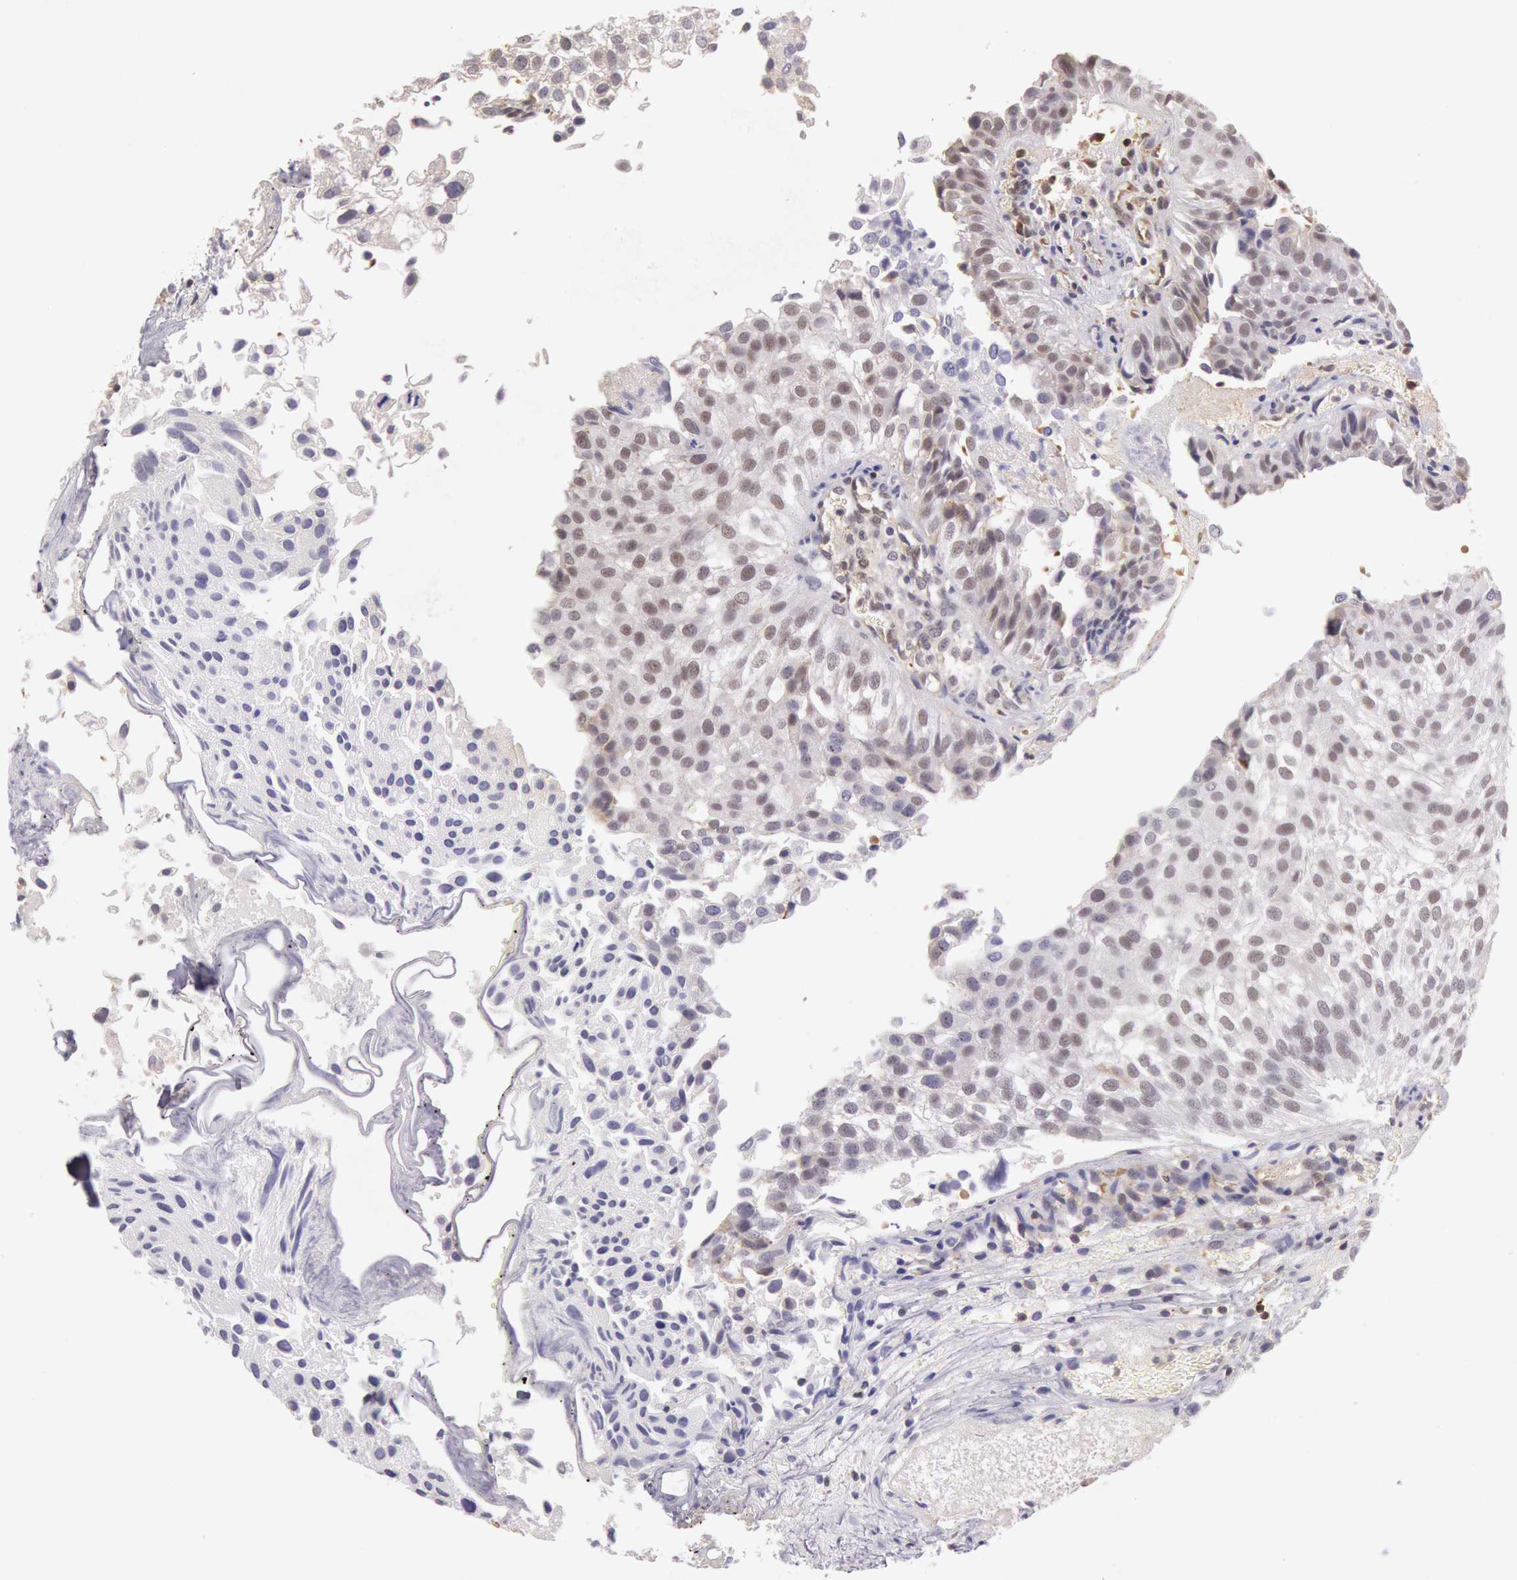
{"staining": {"intensity": "moderate", "quantity": "<25%", "location": "nuclear"}, "tissue": "urothelial cancer", "cell_type": "Tumor cells", "image_type": "cancer", "snomed": [{"axis": "morphology", "description": "Urothelial carcinoma, Low grade"}, {"axis": "topography", "description": "Urinary bladder"}], "caption": "High-magnification brightfield microscopy of low-grade urothelial carcinoma stained with DAB (3,3'-diaminobenzidine) (brown) and counterstained with hematoxylin (blue). tumor cells exhibit moderate nuclear expression is appreciated in approximately<25% of cells.", "gene": "HIF1A", "patient": {"sex": "female", "age": 89}}